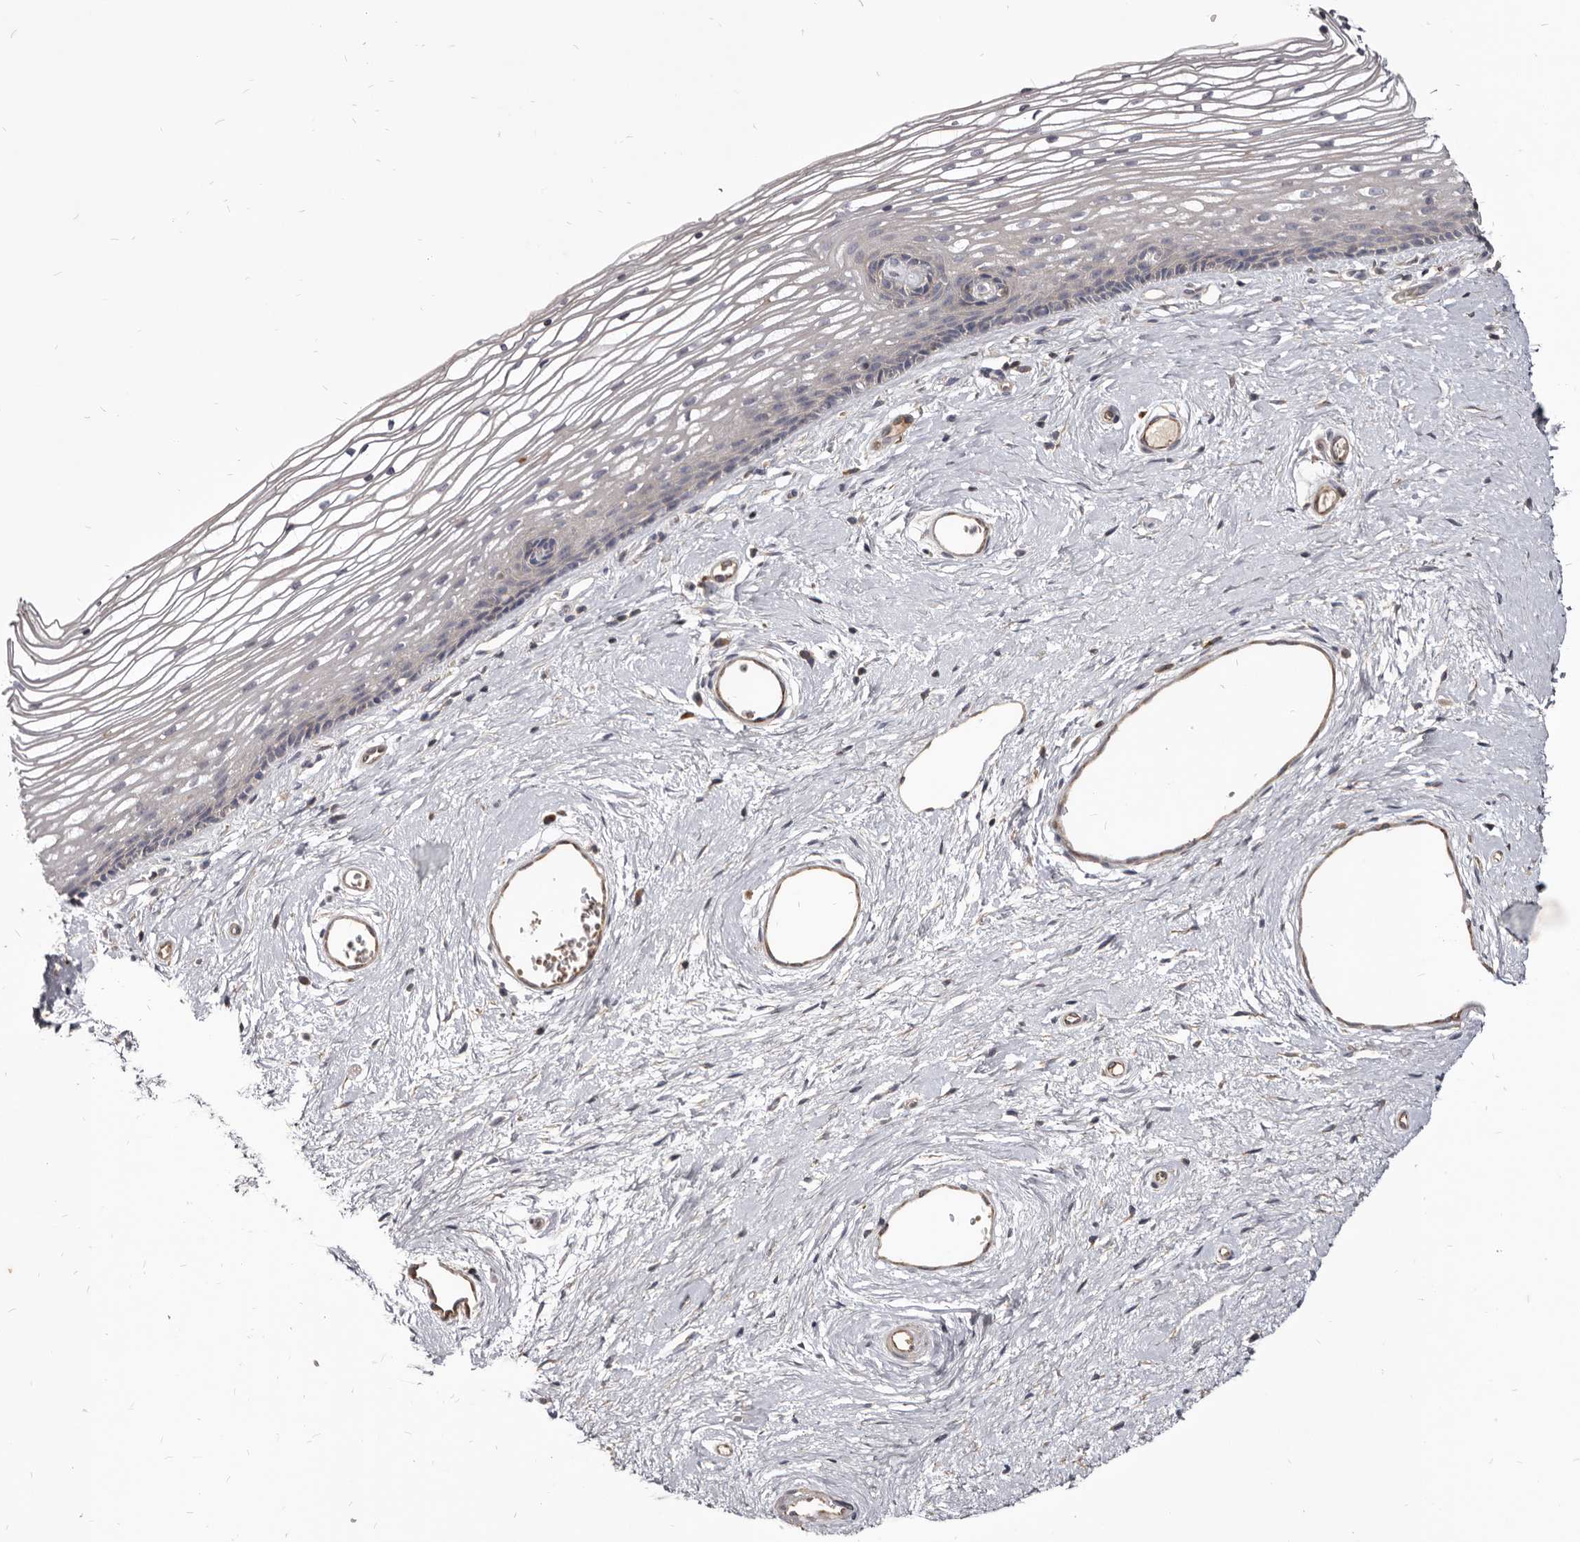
{"staining": {"intensity": "weak", "quantity": "<25%", "location": "cytoplasmic/membranous"}, "tissue": "vagina", "cell_type": "Squamous epithelial cells", "image_type": "normal", "snomed": [{"axis": "morphology", "description": "Normal tissue, NOS"}, {"axis": "topography", "description": "Vagina"}], "caption": "The image reveals no staining of squamous epithelial cells in normal vagina.", "gene": "FAS", "patient": {"sex": "female", "age": 46}}